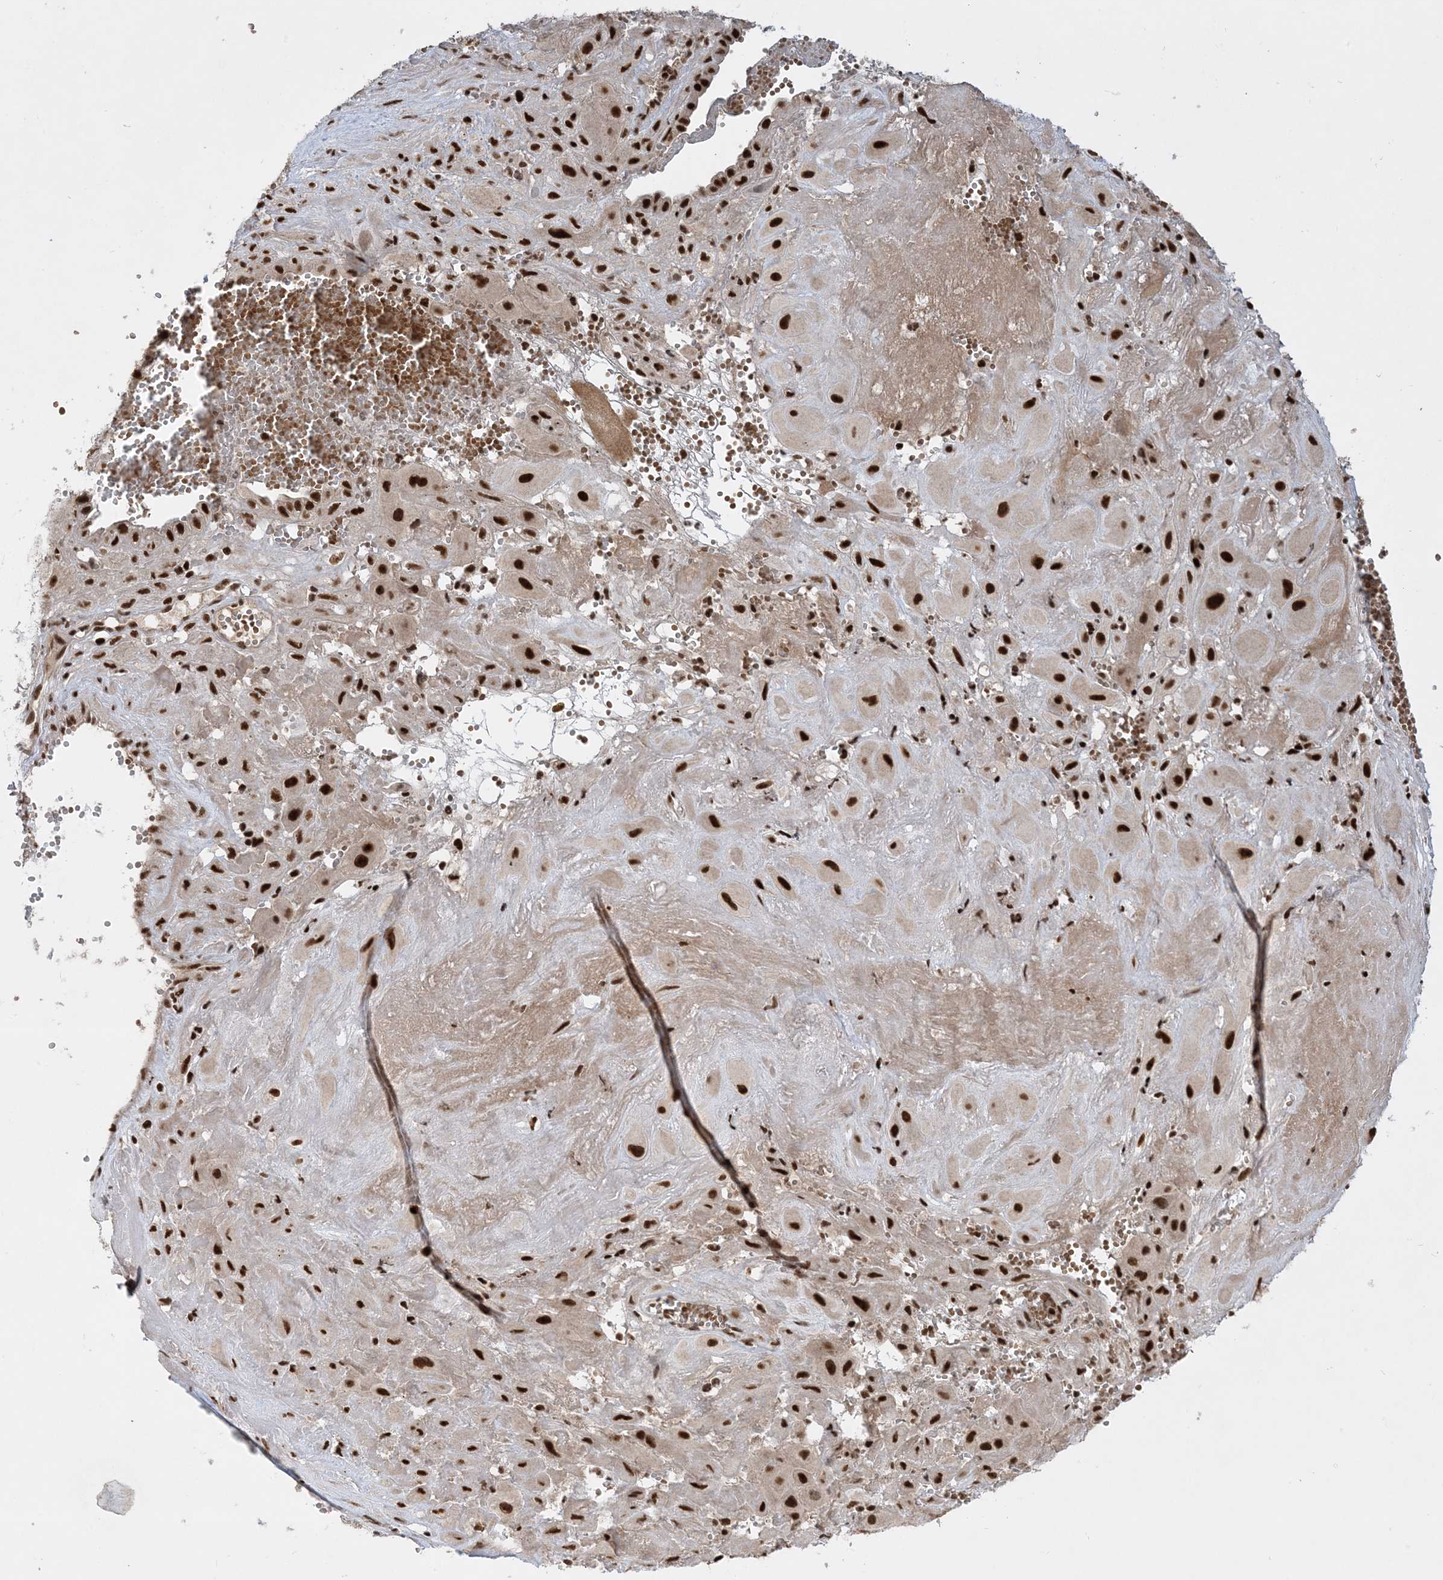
{"staining": {"intensity": "strong", "quantity": ">75%", "location": "nuclear"}, "tissue": "cervical cancer", "cell_type": "Tumor cells", "image_type": "cancer", "snomed": [{"axis": "morphology", "description": "Squamous cell carcinoma, NOS"}, {"axis": "topography", "description": "Cervix"}], "caption": "Human cervical cancer (squamous cell carcinoma) stained with a protein marker exhibits strong staining in tumor cells.", "gene": "PPIL2", "patient": {"sex": "female", "age": 34}}